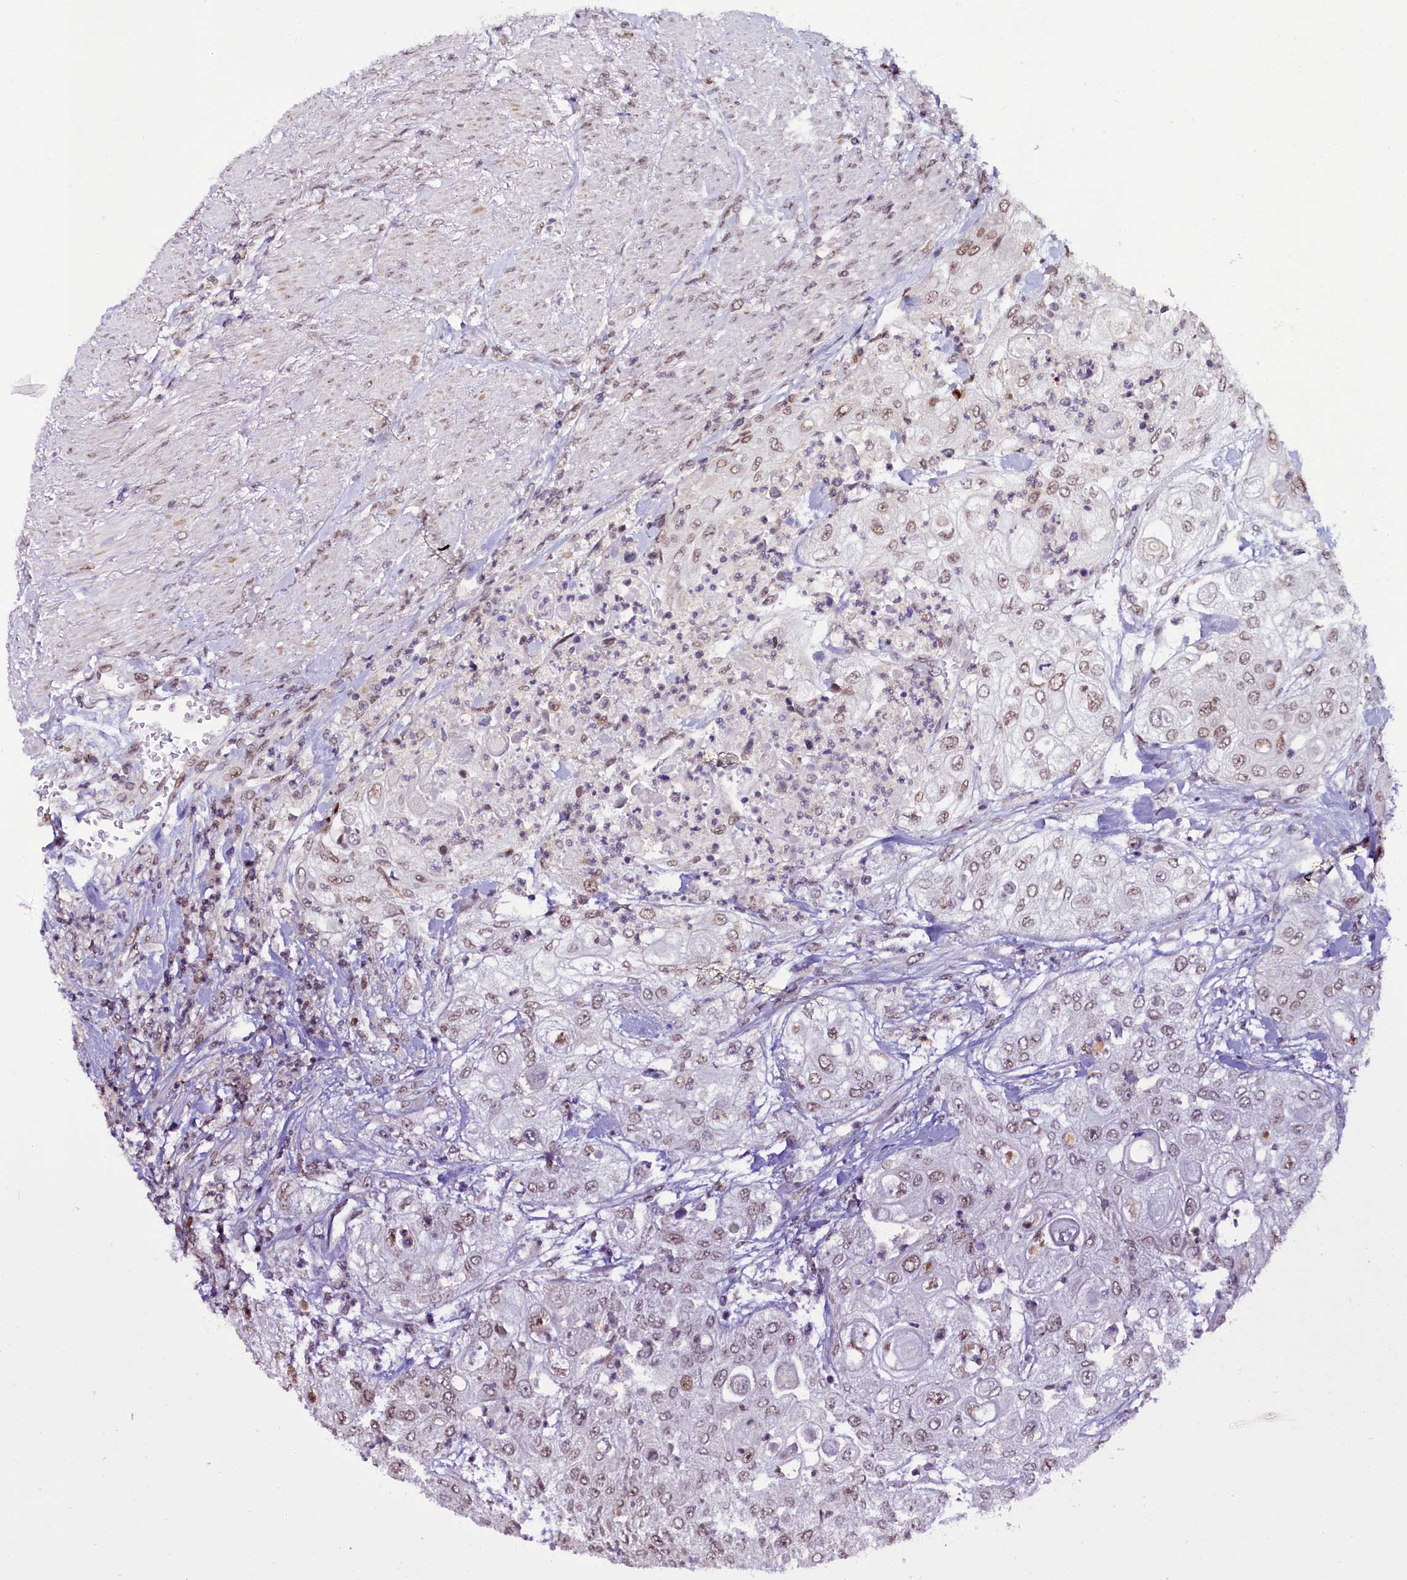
{"staining": {"intensity": "moderate", "quantity": "25%-75%", "location": "nuclear"}, "tissue": "urothelial cancer", "cell_type": "Tumor cells", "image_type": "cancer", "snomed": [{"axis": "morphology", "description": "Urothelial carcinoma, High grade"}, {"axis": "topography", "description": "Urinary bladder"}], "caption": "Immunohistochemical staining of high-grade urothelial carcinoma demonstrates medium levels of moderate nuclear expression in approximately 25%-75% of tumor cells.", "gene": "SCAF11", "patient": {"sex": "female", "age": 79}}